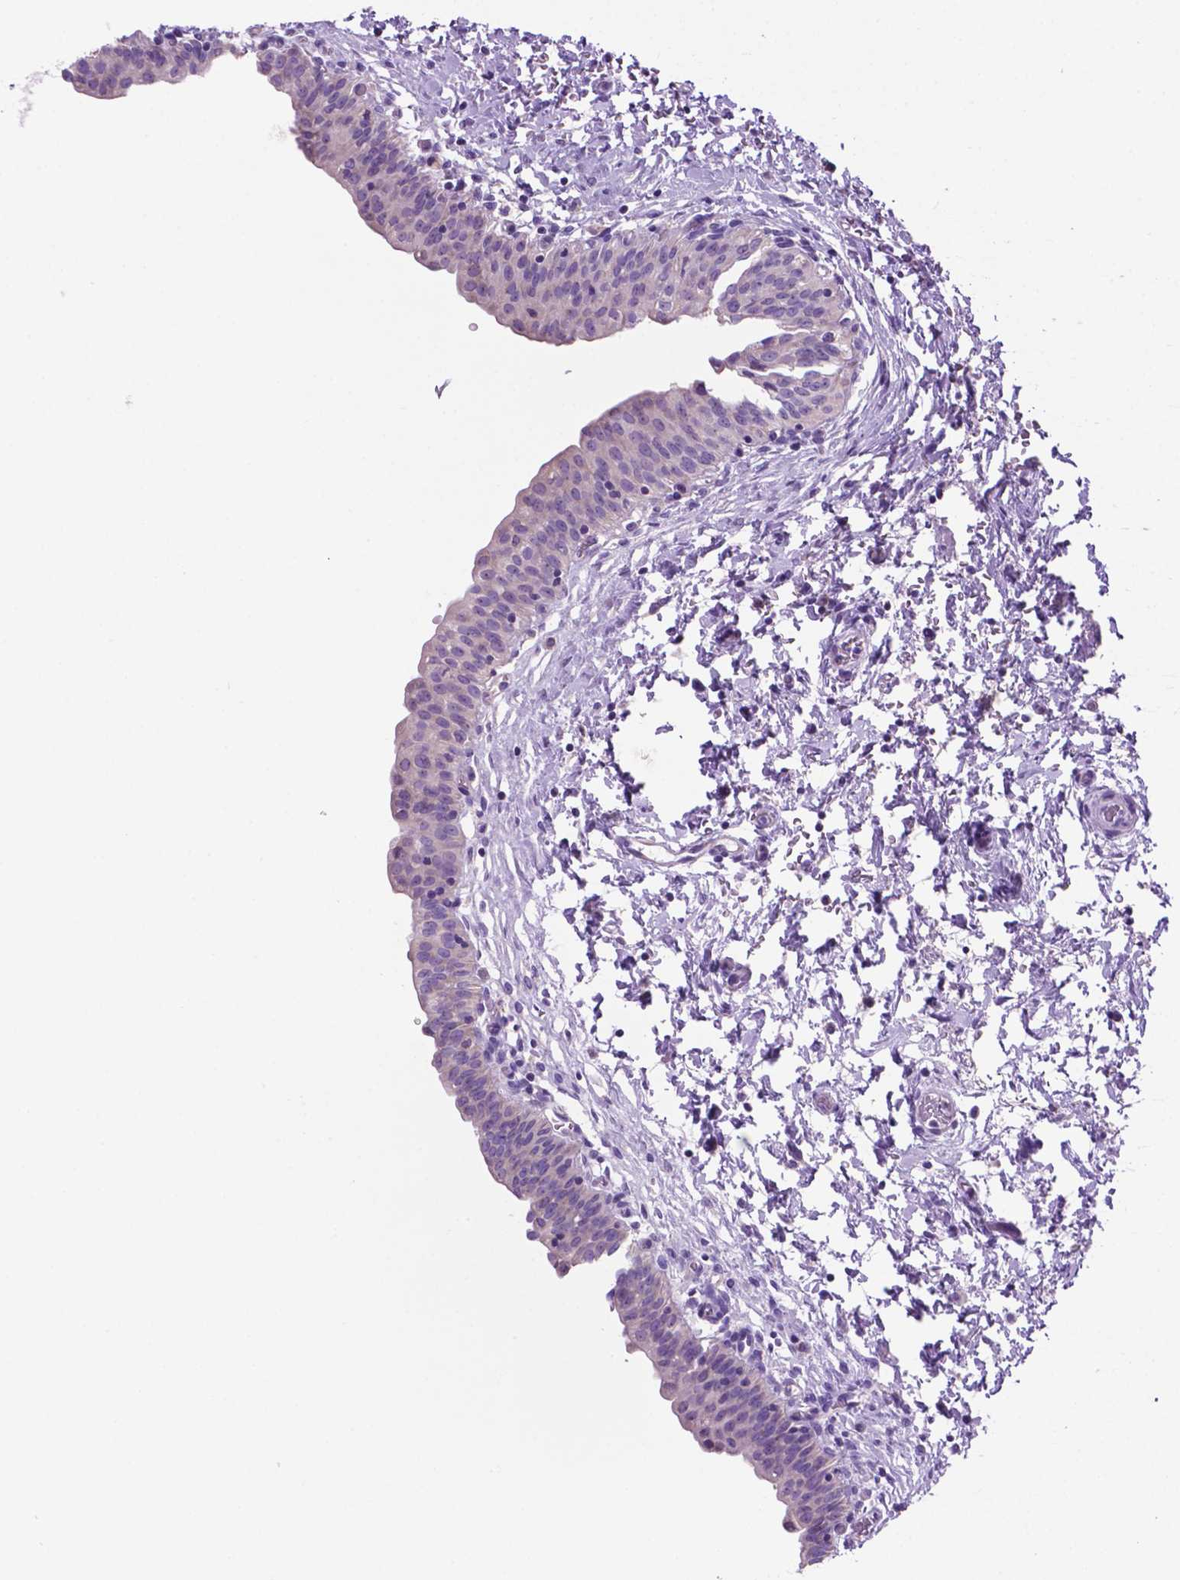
{"staining": {"intensity": "negative", "quantity": "none", "location": "none"}, "tissue": "urinary bladder", "cell_type": "Urothelial cells", "image_type": "normal", "snomed": [{"axis": "morphology", "description": "Normal tissue, NOS"}, {"axis": "topography", "description": "Urinary bladder"}], "caption": "The histopathology image exhibits no staining of urothelial cells in unremarkable urinary bladder.", "gene": "SPDYA", "patient": {"sex": "male", "age": 56}}